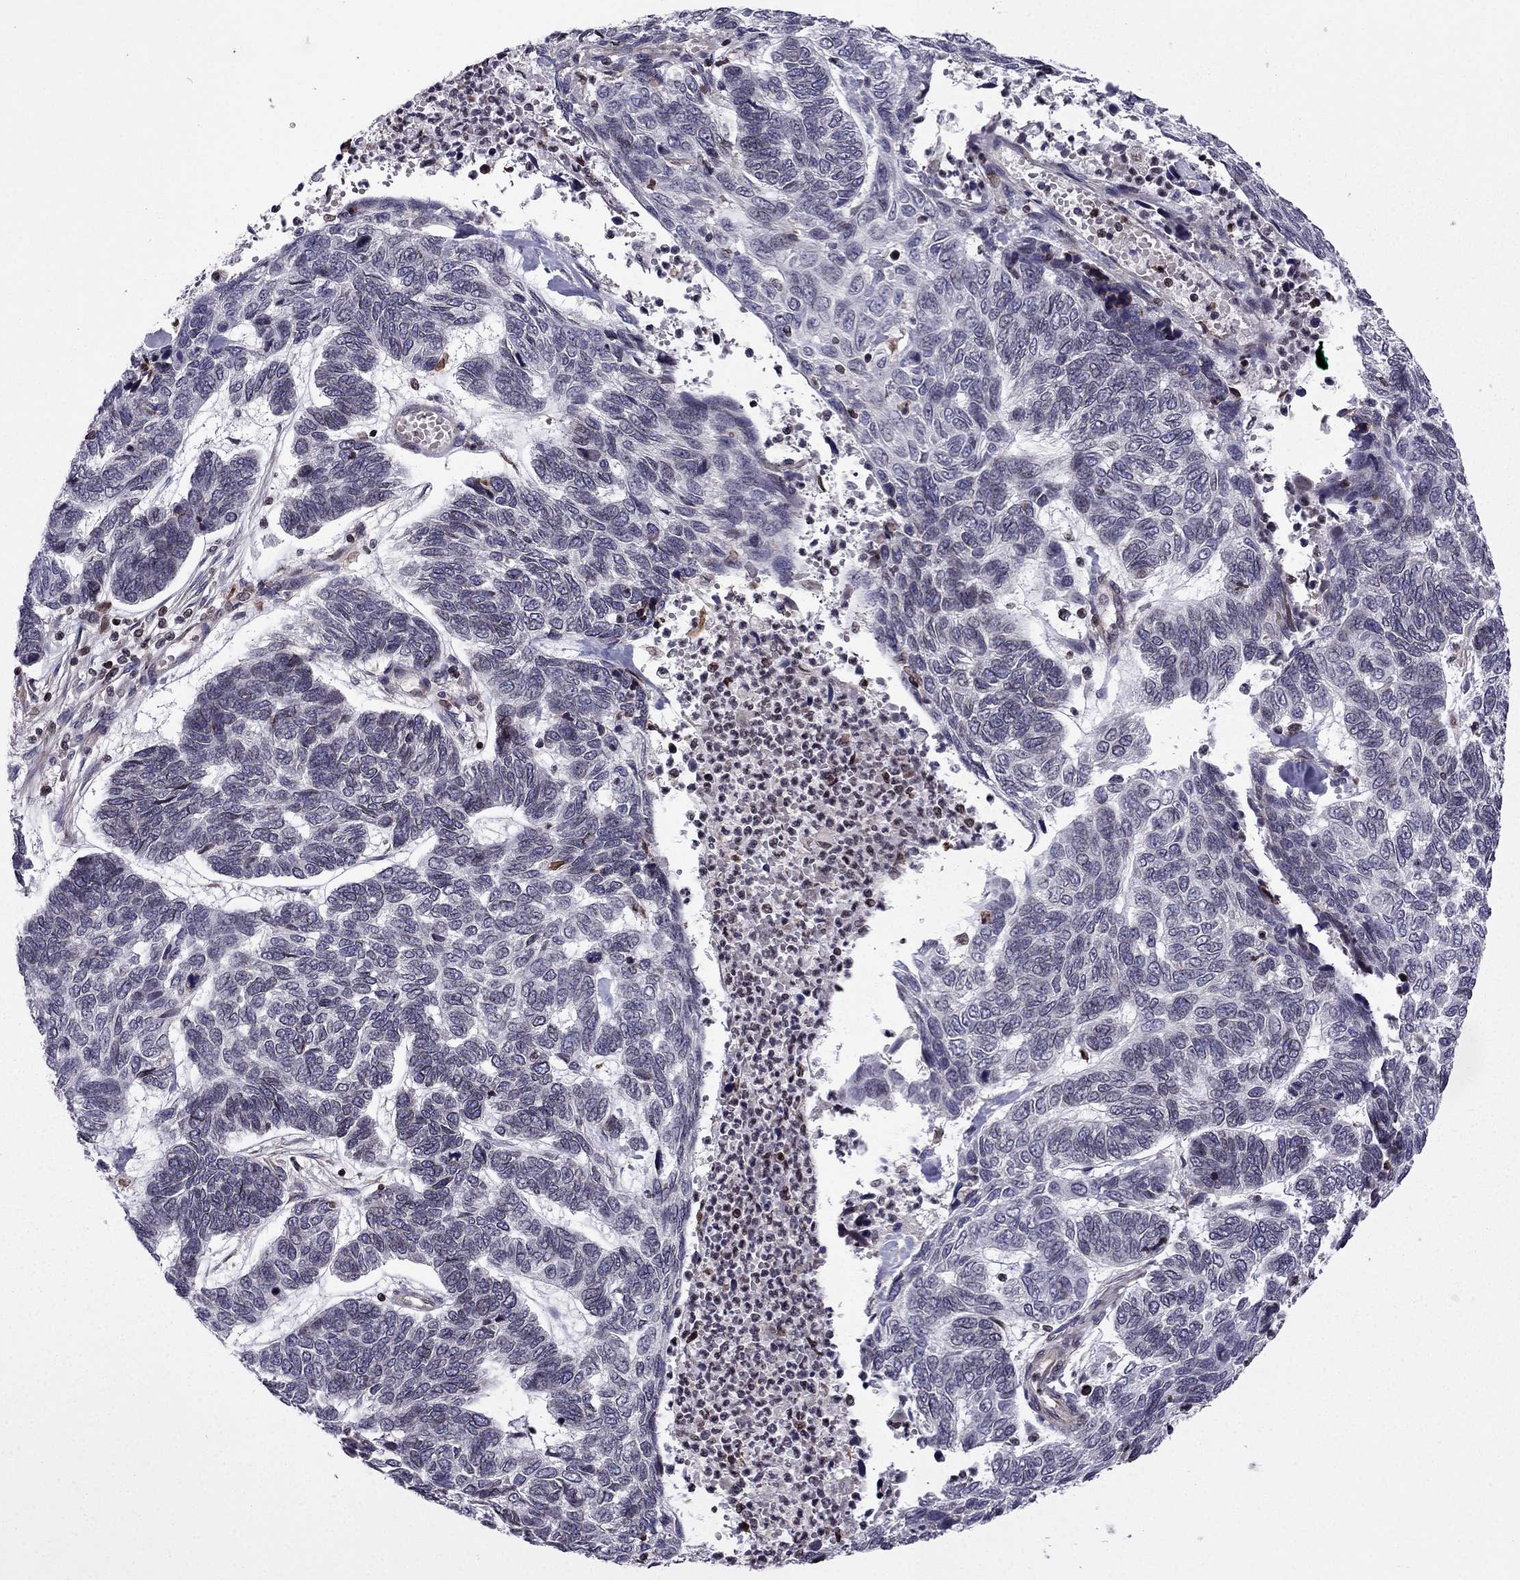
{"staining": {"intensity": "negative", "quantity": "none", "location": "none"}, "tissue": "skin cancer", "cell_type": "Tumor cells", "image_type": "cancer", "snomed": [{"axis": "morphology", "description": "Basal cell carcinoma"}, {"axis": "topography", "description": "Skin"}], "caption": "A high-resolution image shows IHC staining of skin basal cell carcinoma, which demonstrates no significant expression in tumor cells.", "gene": "CDC42BPA", "patient": {"sex": "female", "age": 65}}